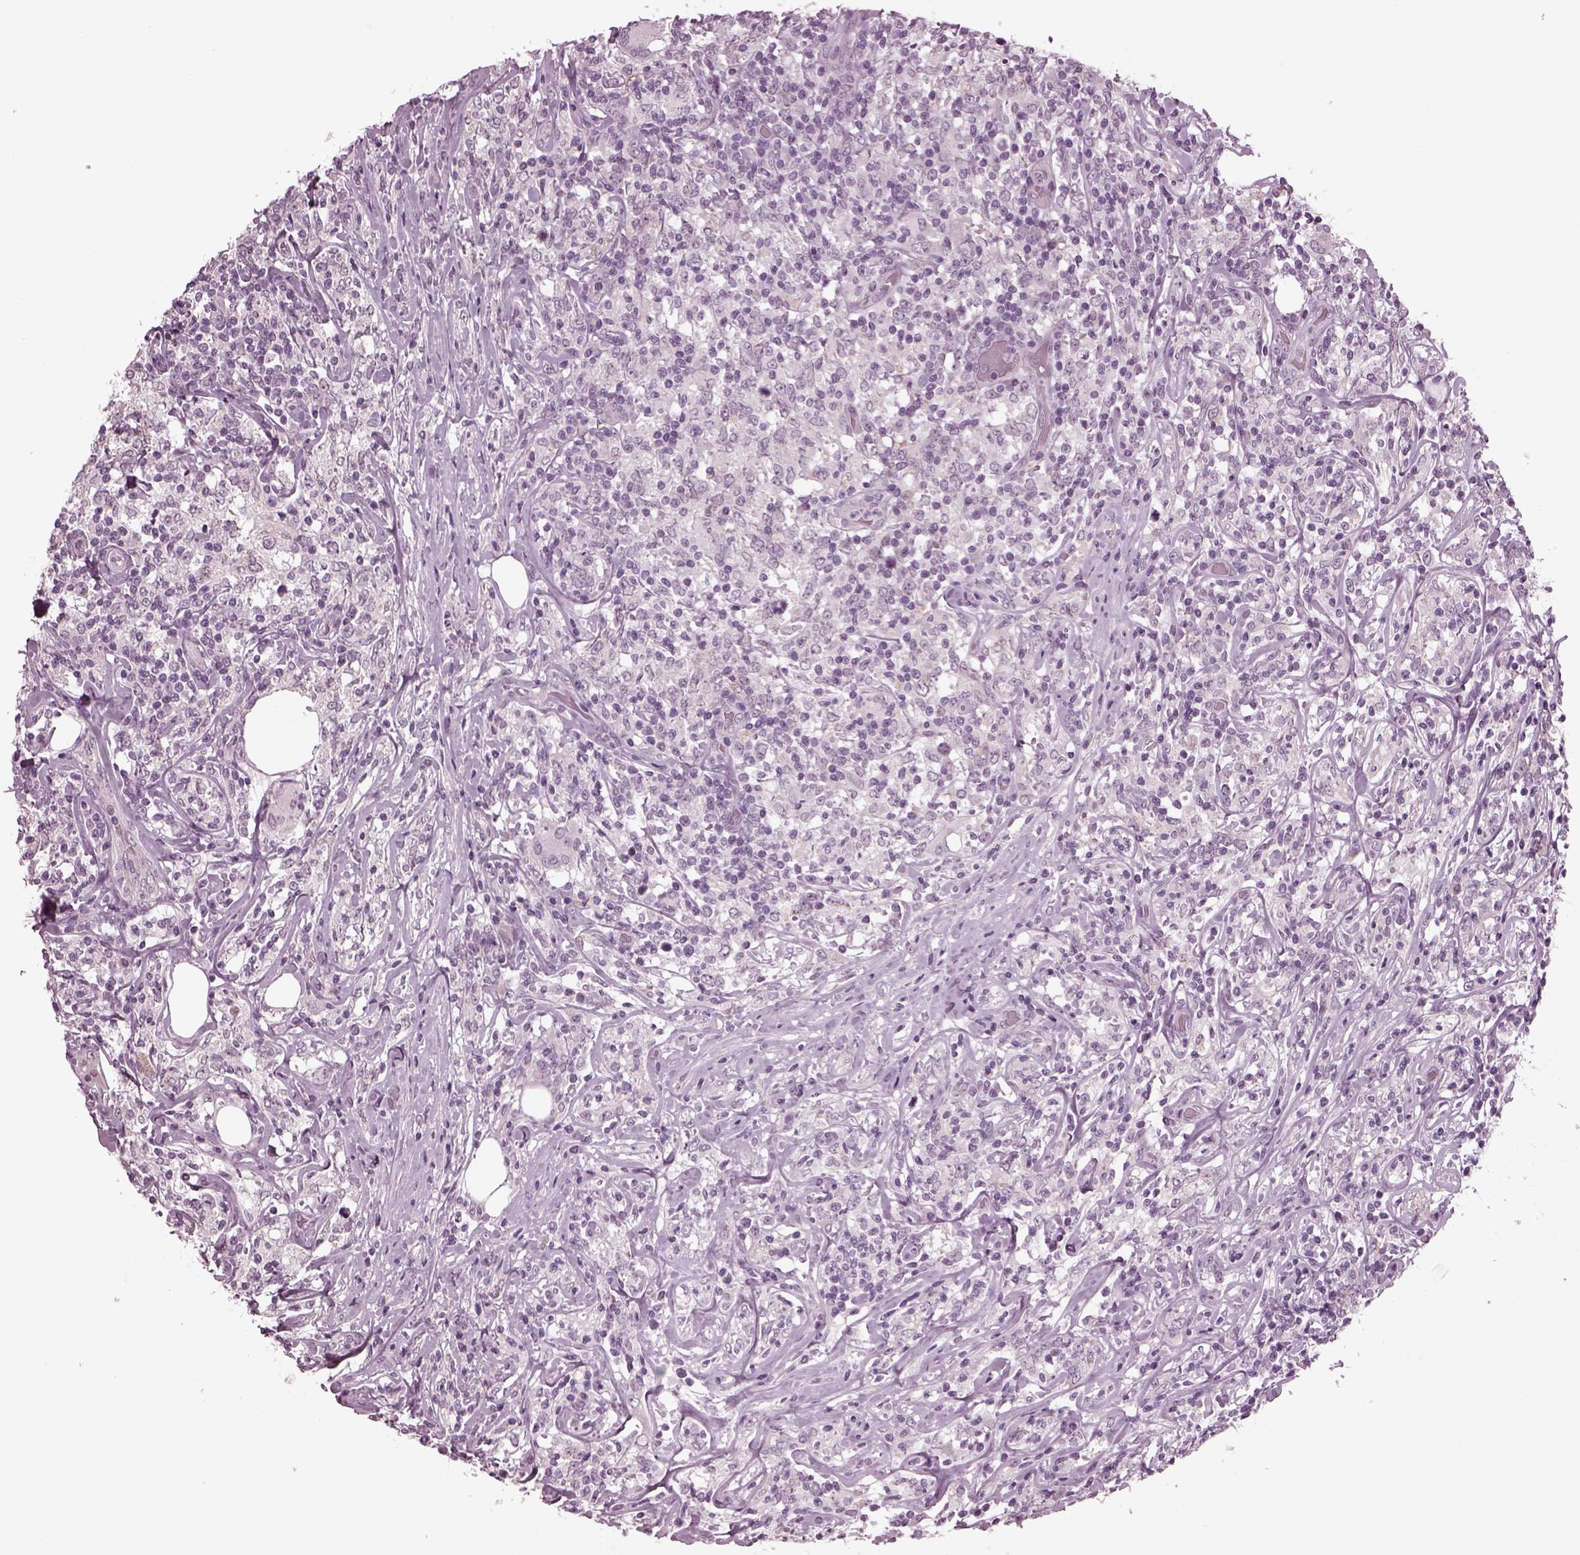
{"staining": {"intensity": "negative", "quantity": "none", "location": "none"}, "tissue": "lymphoma", "cell_type": "Tumor cells", "image_type": "cancer", "snomed": [{"axis": "morphology", "description": "Malignant lymphoma, non-Hodgkin's type, High grade"}, {"axis": "topography", "description": "Lymph node"}], "caption": "An image of human lymphoma is negative for staining in tumor cells. The staining is performed using DAB (3,3'-diaminobenzidine) brown chromogen with nuclei counter-stained in using hematoxylin.", "gene": "CLCN4", "patient": {"sex": "female", "age": 84}}